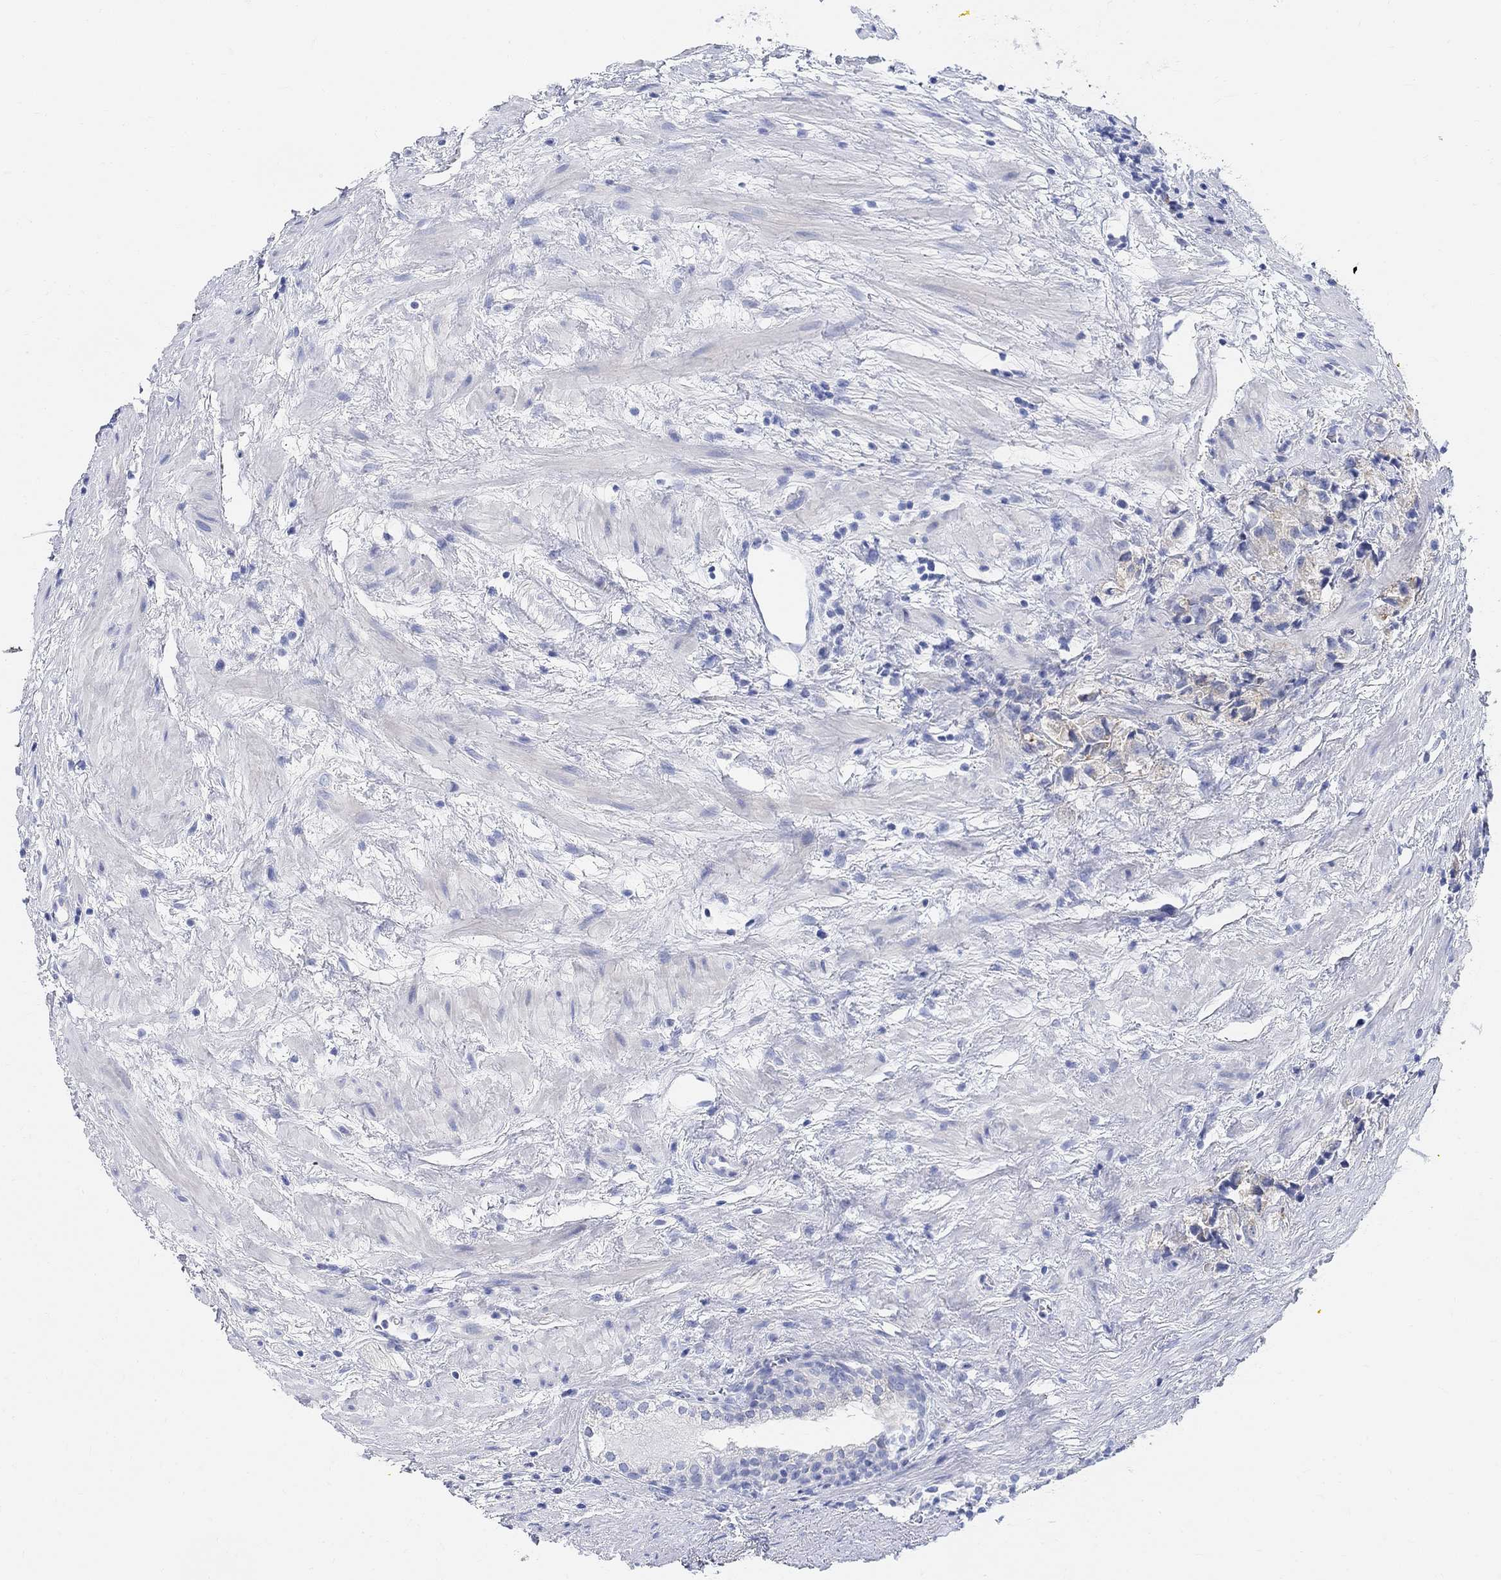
{"staining": {"intensity": "negative", "quantity": "none", "location": "none"}, "tissue": "prostate cancer", "cell_type": "Tumor cells", "image_type": "cancer", "snomed": [{"axis": "morphology", "description": "Adenocarcinoma, NOS"}, {"axis": "topography", "description": "Prostate and seminal vesicle, NOS"}], "caption": "Immunohistochemistry (IHC) histopathology image of human adenocarcinoma (prostate) stained for a protein (brown), which shows no staining in tumor cells.", "gene": "RETNLB", "patient": {"sex": "male", "age": 63}}